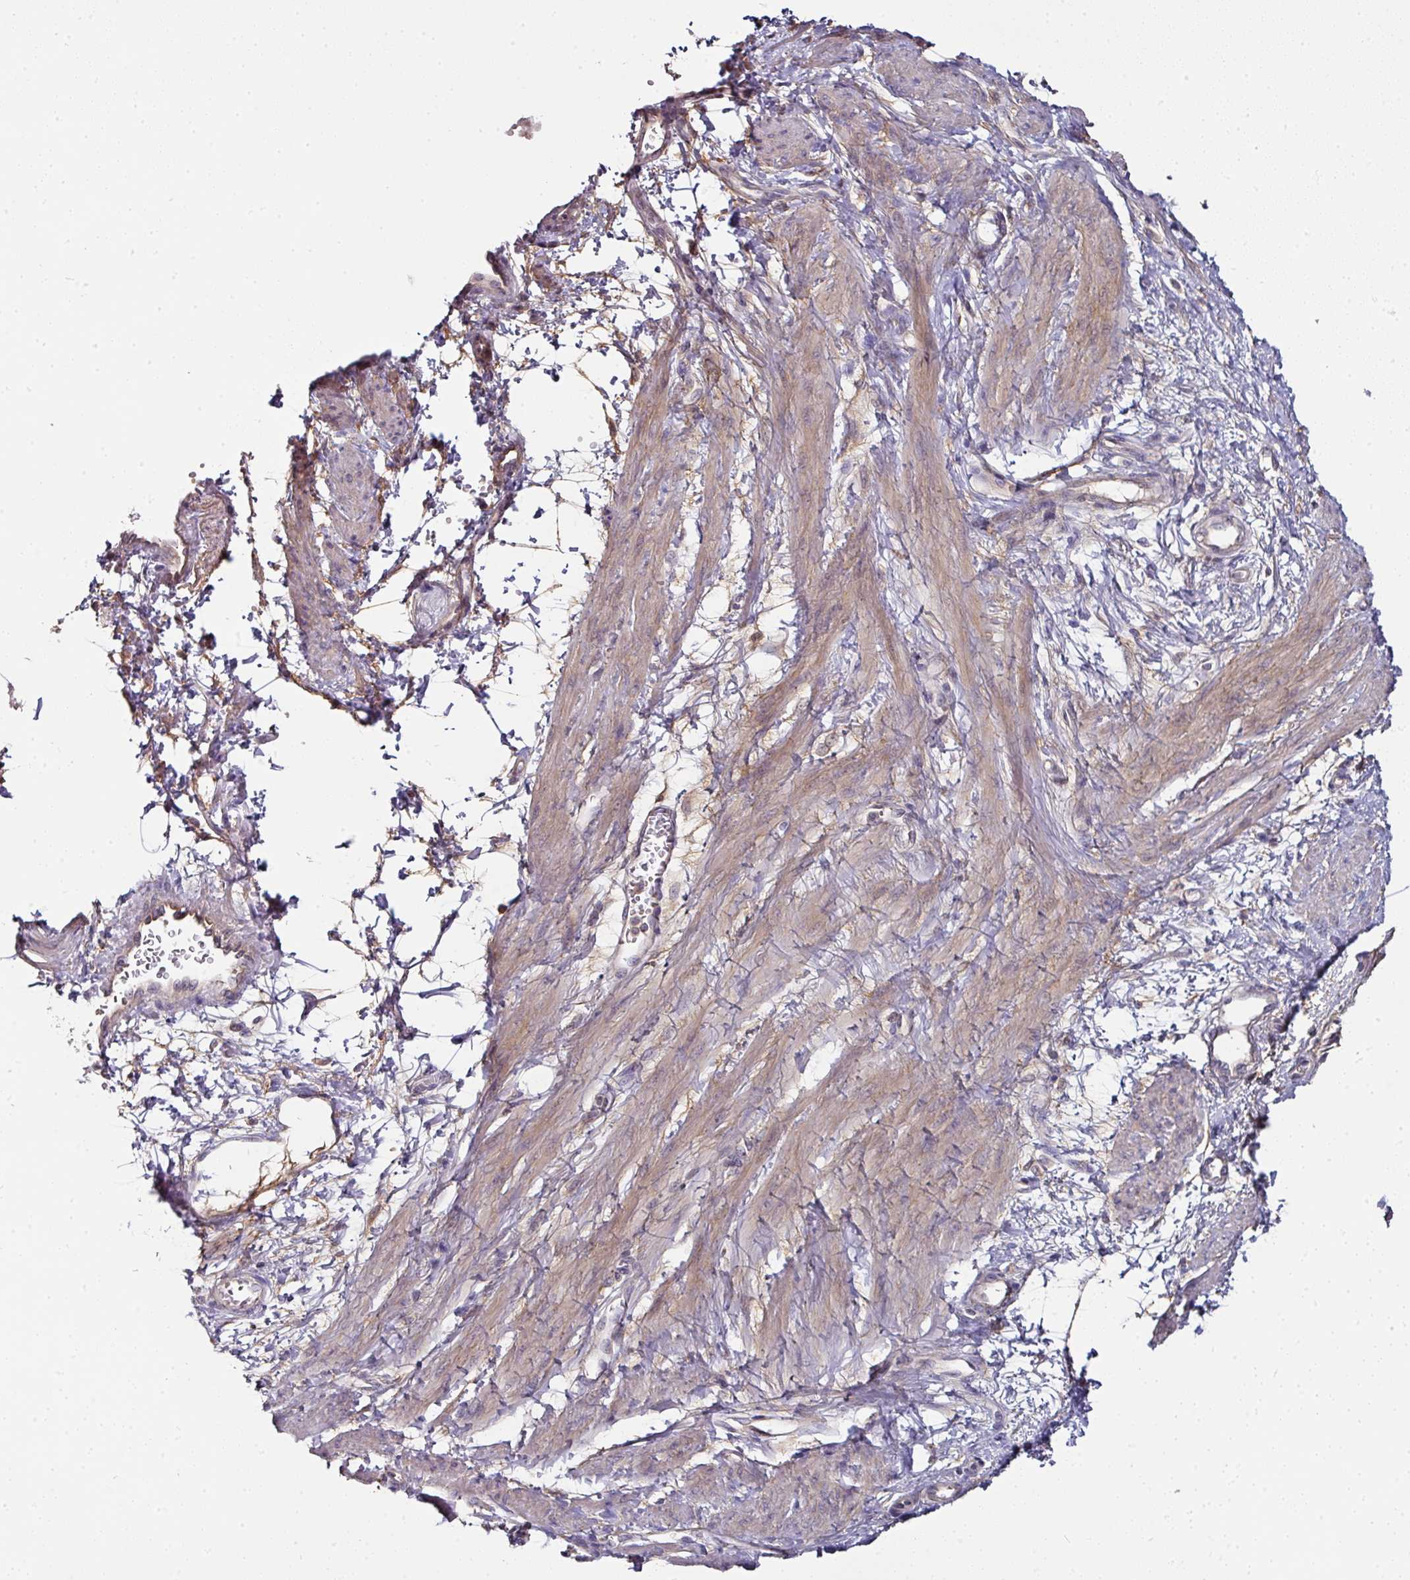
{"staining": {"intensity": "weak", "quantity": "25%-75%", "location": "cytoplasmic/membranous"}, "tissue": "smooth muscle", "cell_type": "Smooth muscle cells", "image_type": "normal", "snomed": [{"axis": "morphology", "description": "Normal tissue, NOS"}, {"axis": "topography", "description": "Smooth muscle"}, {"axis": "topography", "description": "Uterus"}], "caption": "Weak cytoplasmic/membranous expression is present in about 25%-75% of smooth muscle cells in unremarkable smooth muscle.", "gene": "CTDSP2", "patient": {"sex": "female", "age": 39}}